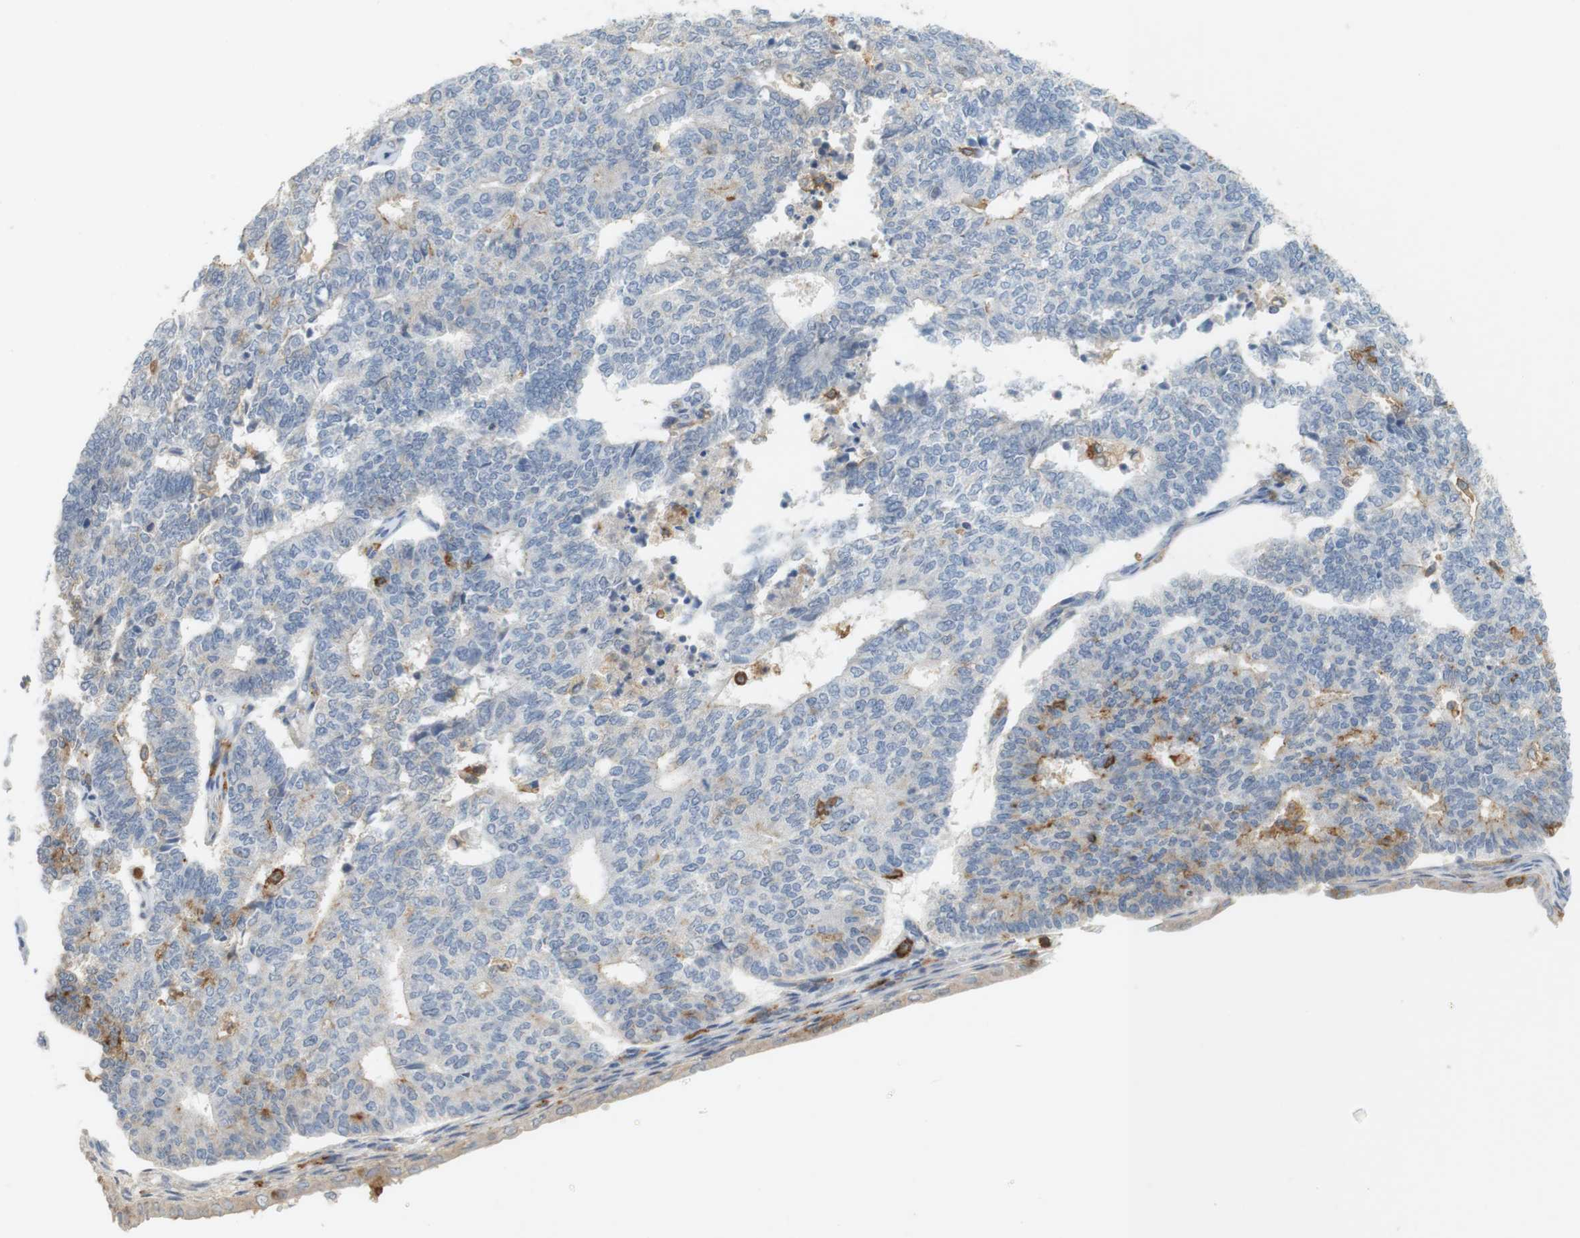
{"staining": {"intensity": "moderate", "quantity": "<25%", "location": "cytoplasmic/membranous"}, "tissue": "endometrial cancer", "cell_type": "Tumor cells", "image_type": "cancer", "snomed": [{"axis": "morphology", "description": "Adenocarcinoma, NOS"}, {"axis": "topography", "description": "Endometrium"}], "caption": "This micrograph demonstrates endometrial adenocarcinoma stained with IHC to label a protein in brown. The cytoplasmic/membranous of tumor cells show moderate positivity for the protein. Nuclei are counter-stained blue.", "gene": "SIRPA", "patient": {"sex": "female", "age": 70}}